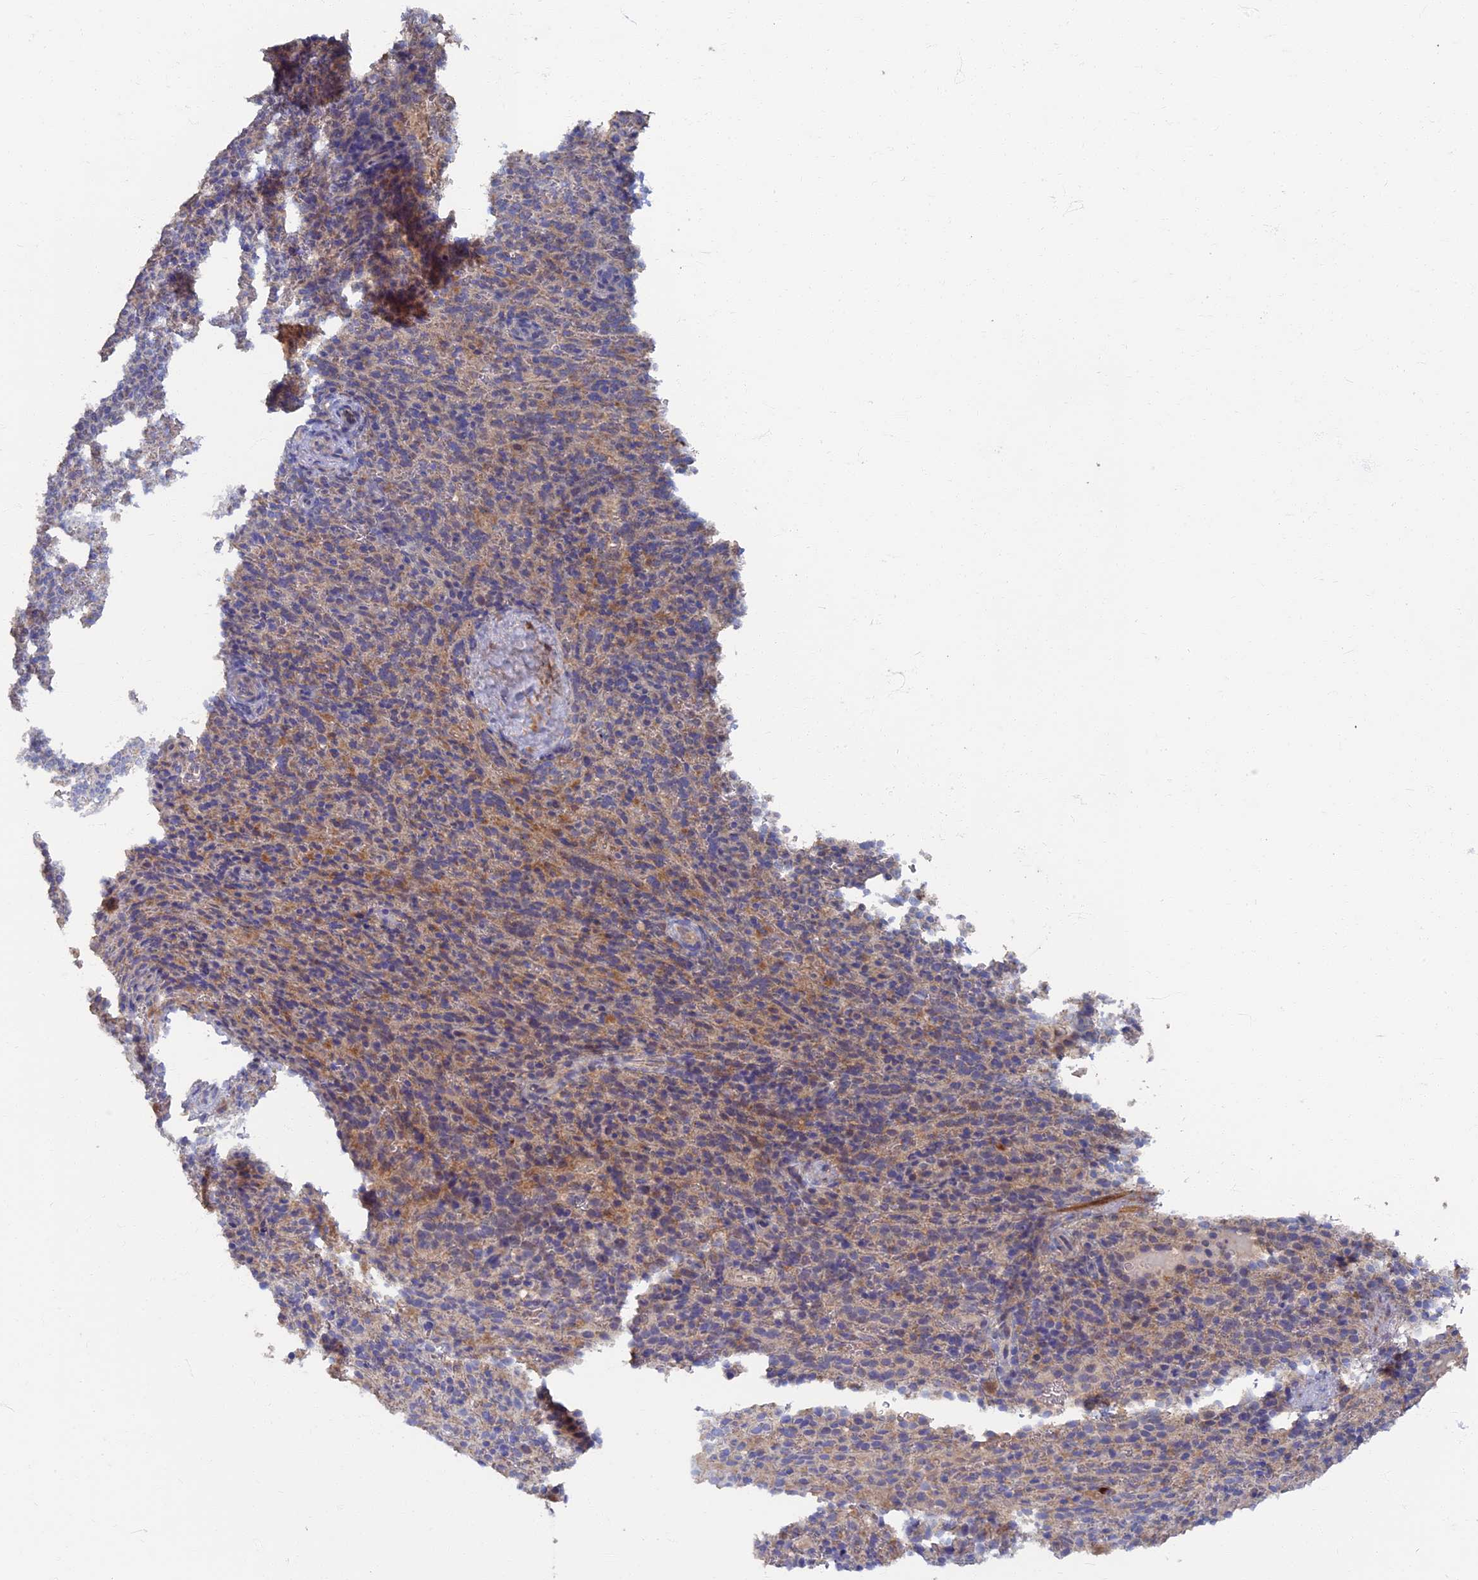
{"staining": {"intensity": "weak", "quantity": "<25%", "location": "cytoplasmic/membranous"}, "tissue": "spleen", "cell_type": "Cells in red pulp", "image_type": "normal", "snomed": [{"axis": "morphology", "description": "Normal tissue, NOS"}, {"axis": "topography", "description": "Spleen"}], "caption": "DAB (3,3'-diaminobenzidine) immunohistochemical staining of benign spleen exhibits no significant expression in cells in red pulp. Nuclei are stained in blue.", "gene": "RSPH3", "patient": {"sex": "female", "age": 21}}